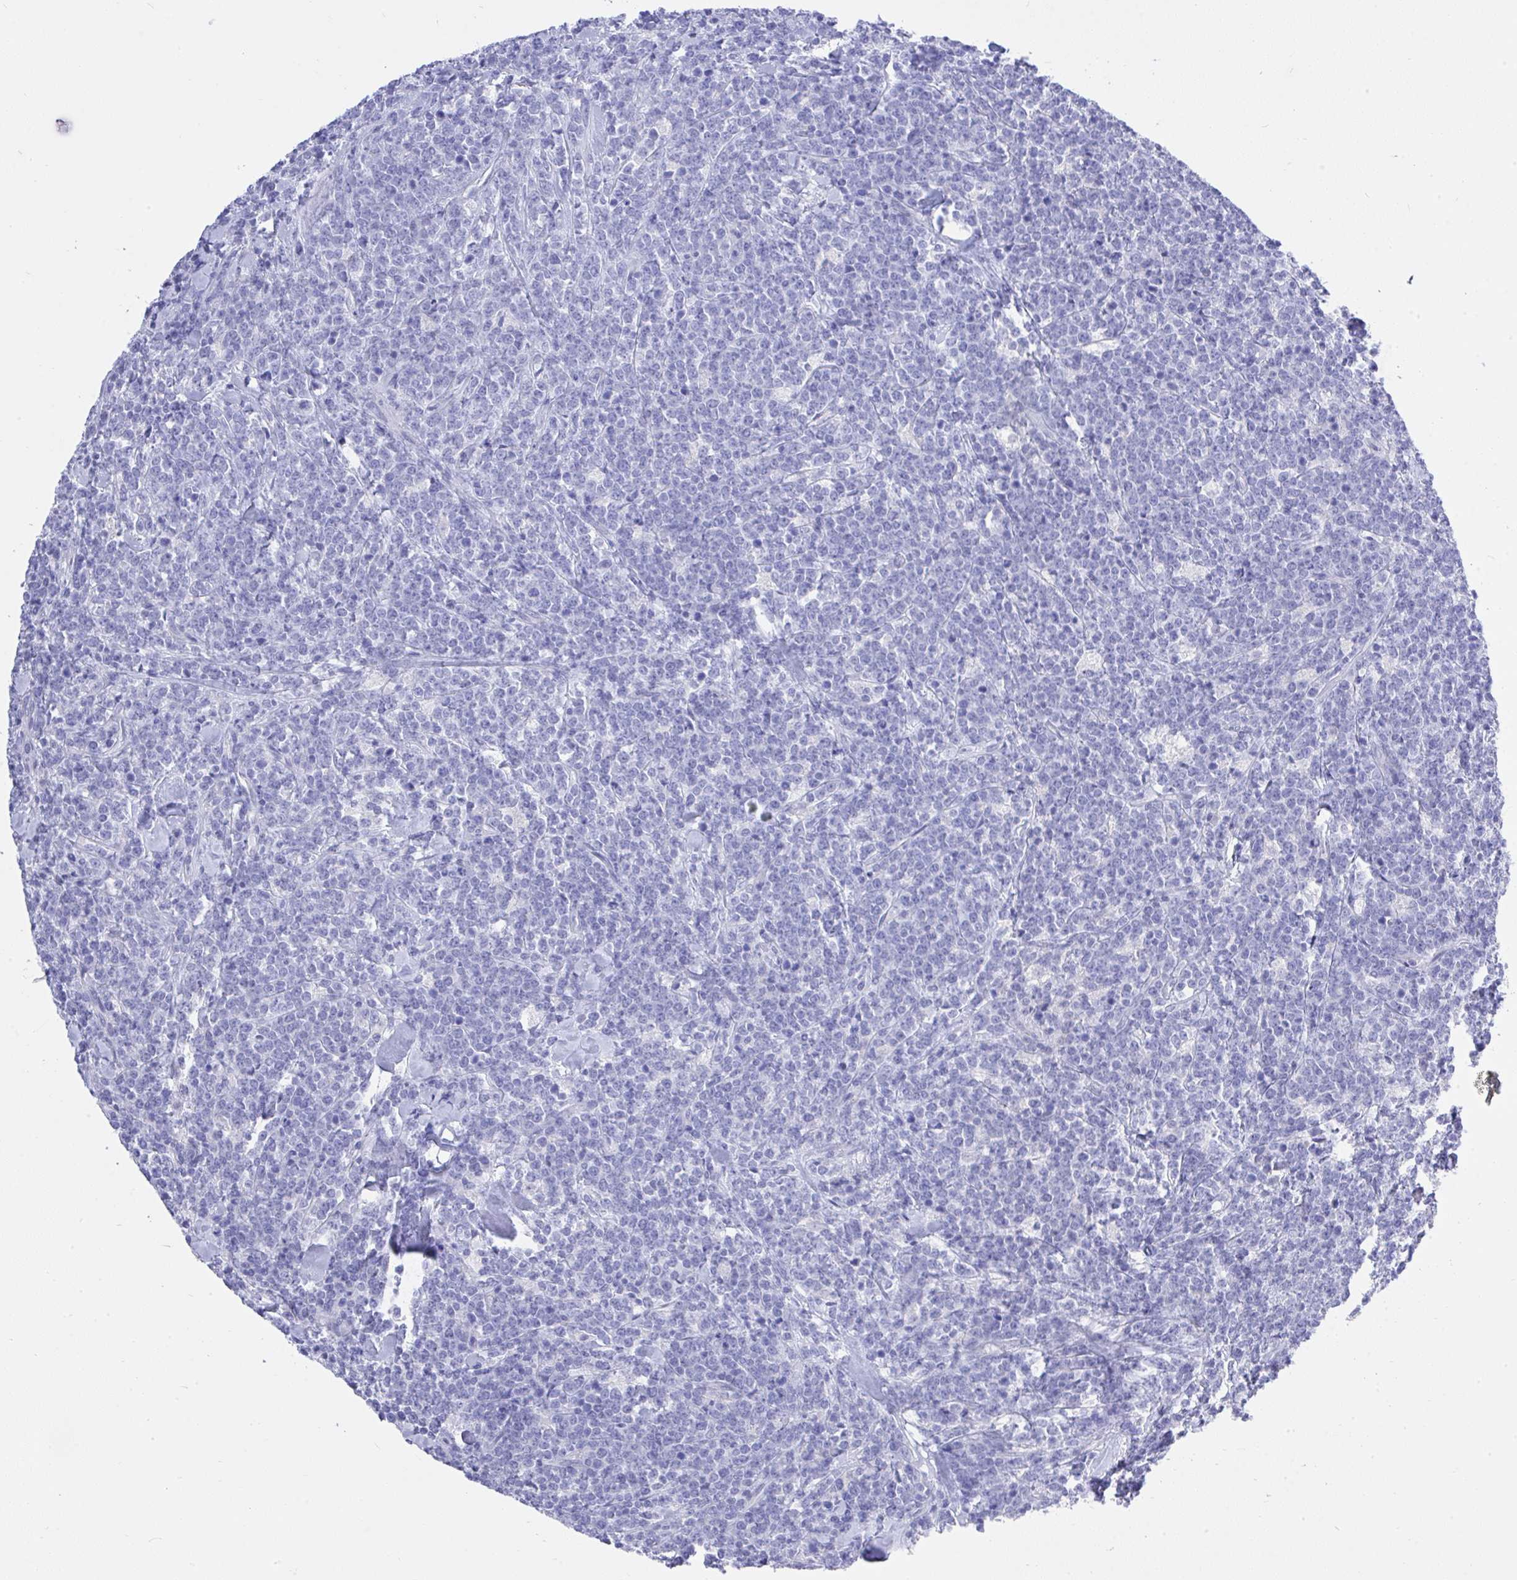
{"staining": {"intensity": "negative", "quantity": "none", "location": "none"}, "tissue": "lymphoma", "cell_type": "Tumor cells", "image_type": "cancer", "snomed": [{"axis": "morphology", "description": "Malignant lymphoma, non-Hodgkin's type, High grade"}, {"axis": "topography", "description": "Small intestine"}, {"axis": "topography", "description": "Colon"}], "caption": "This is an immunohistochemistry (IHC) image of human lymphoma. There is no expression in tumor cells.", "gene": "MS4A12", "patient": {"sex": "male", "age": 8}}